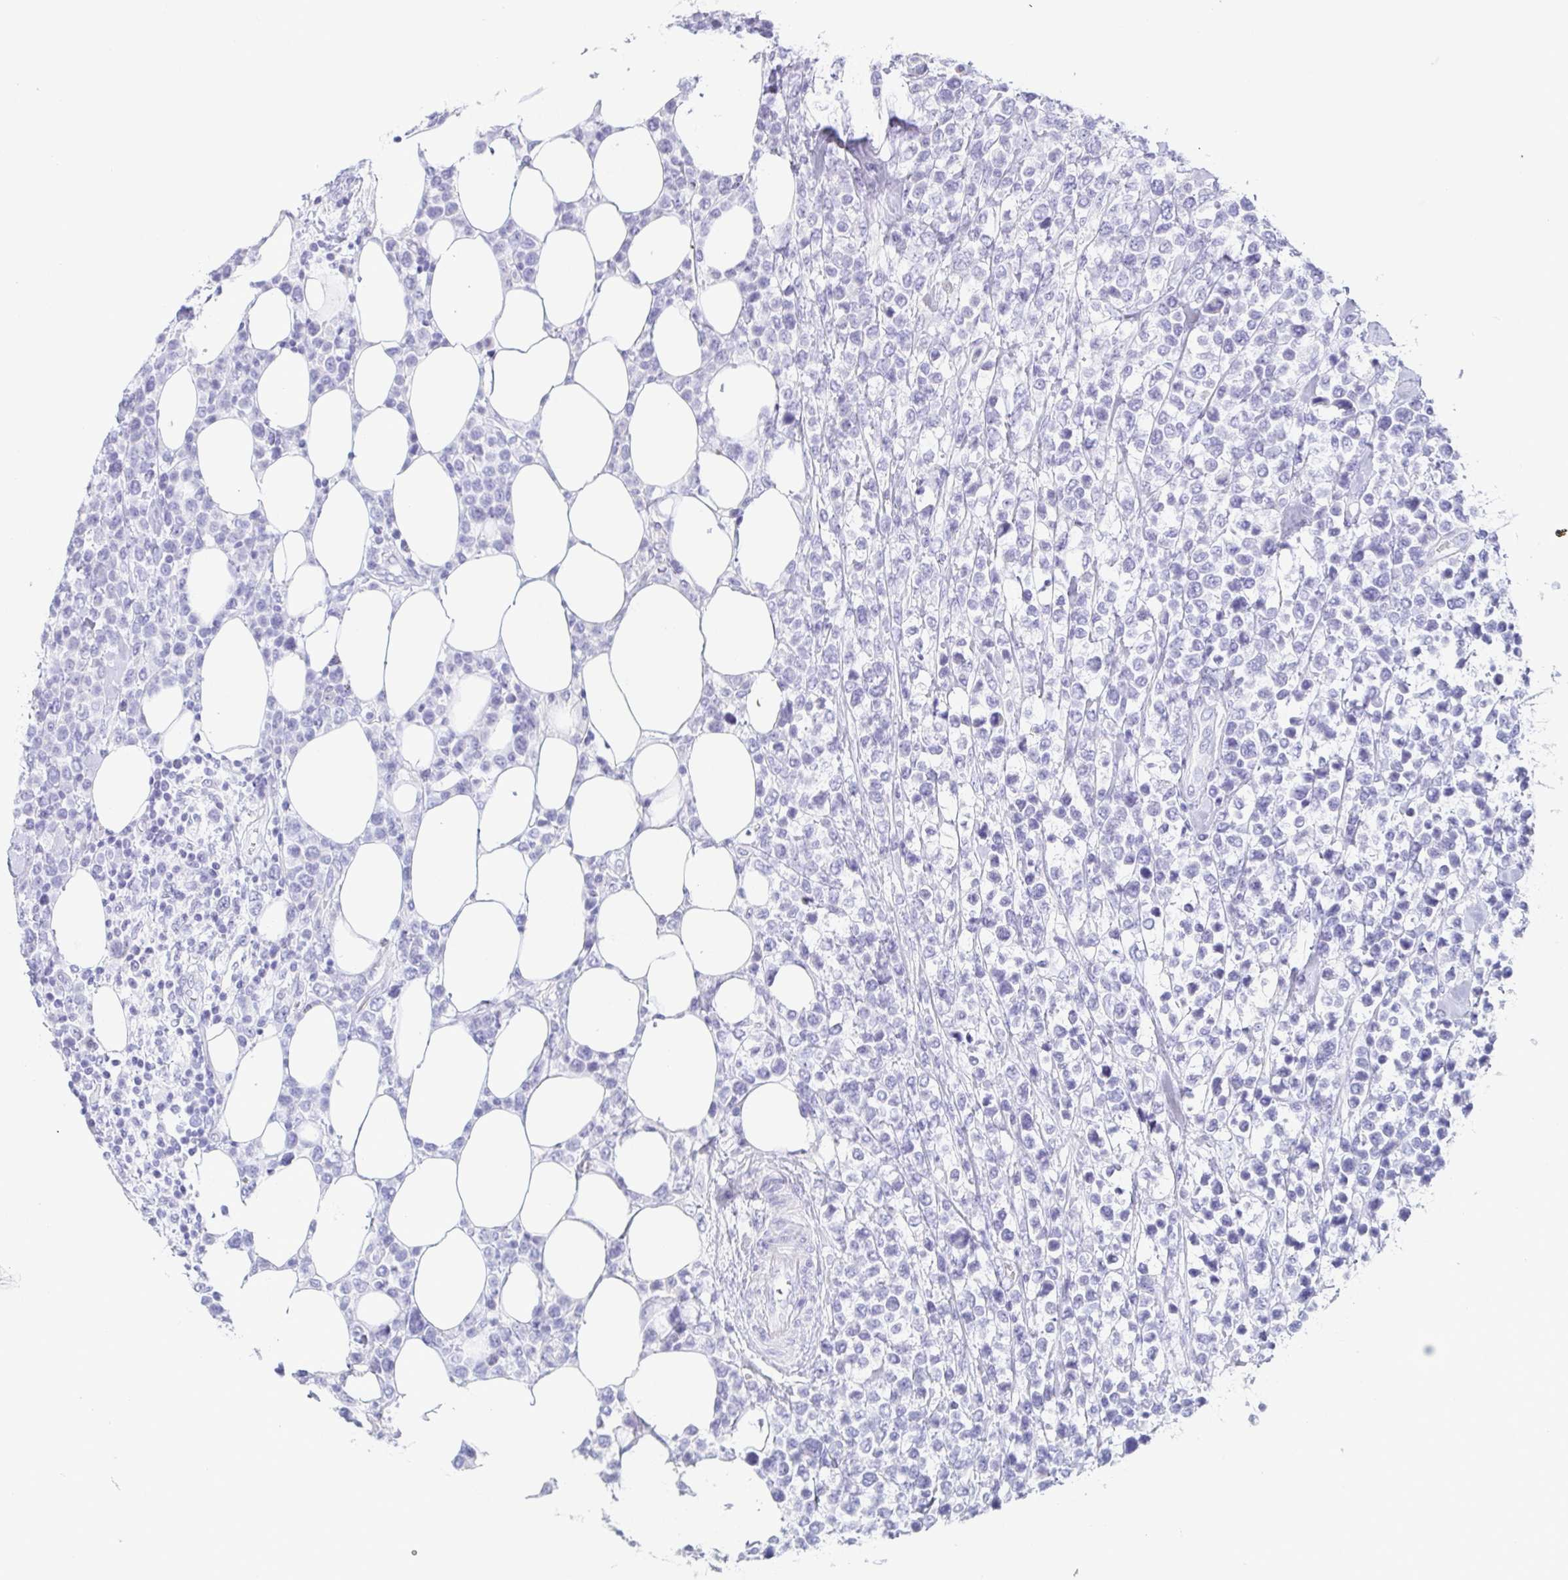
{"staining": {"intensity": "negative", "quantity": "none", "location": "none"}, "tissue": "lymphoma", "cell_type": "Tumor cells", "image_type": "cancer", "snomed": [{"axis": "morphology", "description": "Malignant lymphoma, non-Hodgkin's type, High grade"}, {"axis": "topography", "description": "Soft tissue"}], "caption": "Immunohistochemistry (IHC) of human malignant lymphoma, non-Hodgkin's type (high-grade) shows no staining in tumor cells.", "gene": "PRR27", "patient": {"sex": "female", "age": 56}}